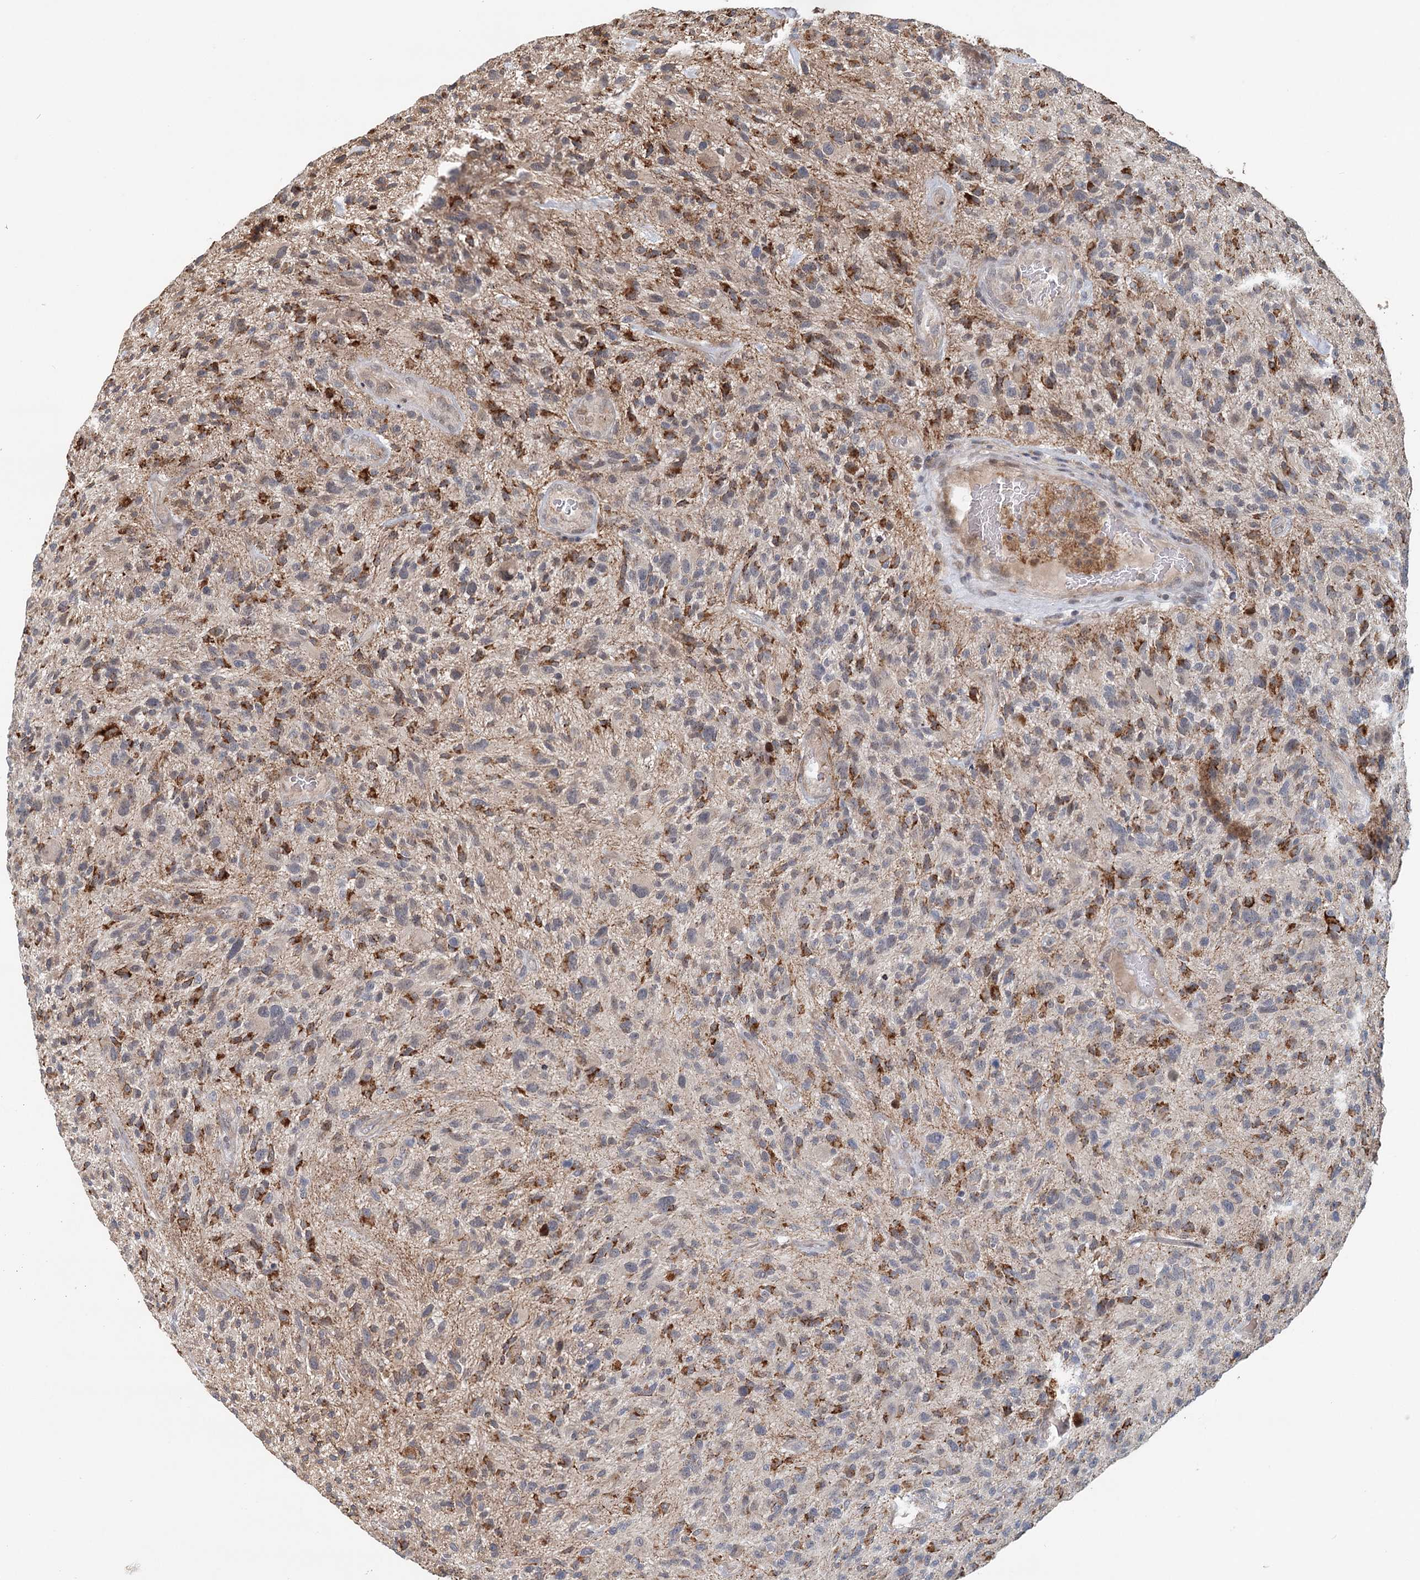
{"staining": {"intensity": "moderate", "quantity": "25%-75%", "location": "cytoplasmic/membranous"}, "tissue": "glioma", "cell_type": "Tumor cells", "image_type": "cancer", "snomed": [{"axis": "morphology", "description": "Glioma, malignant, High grade"}, {"axis": "topography", "description": "Brain"}], "caption": "Tumor cells reveal medium levels of moderate cytoplasmic/membranous positivity in approximately 25%-75% of cells in malignant glioma (high-grade).", "gene": "RNF111", "patient": {"sex": "male", "age": 47}}